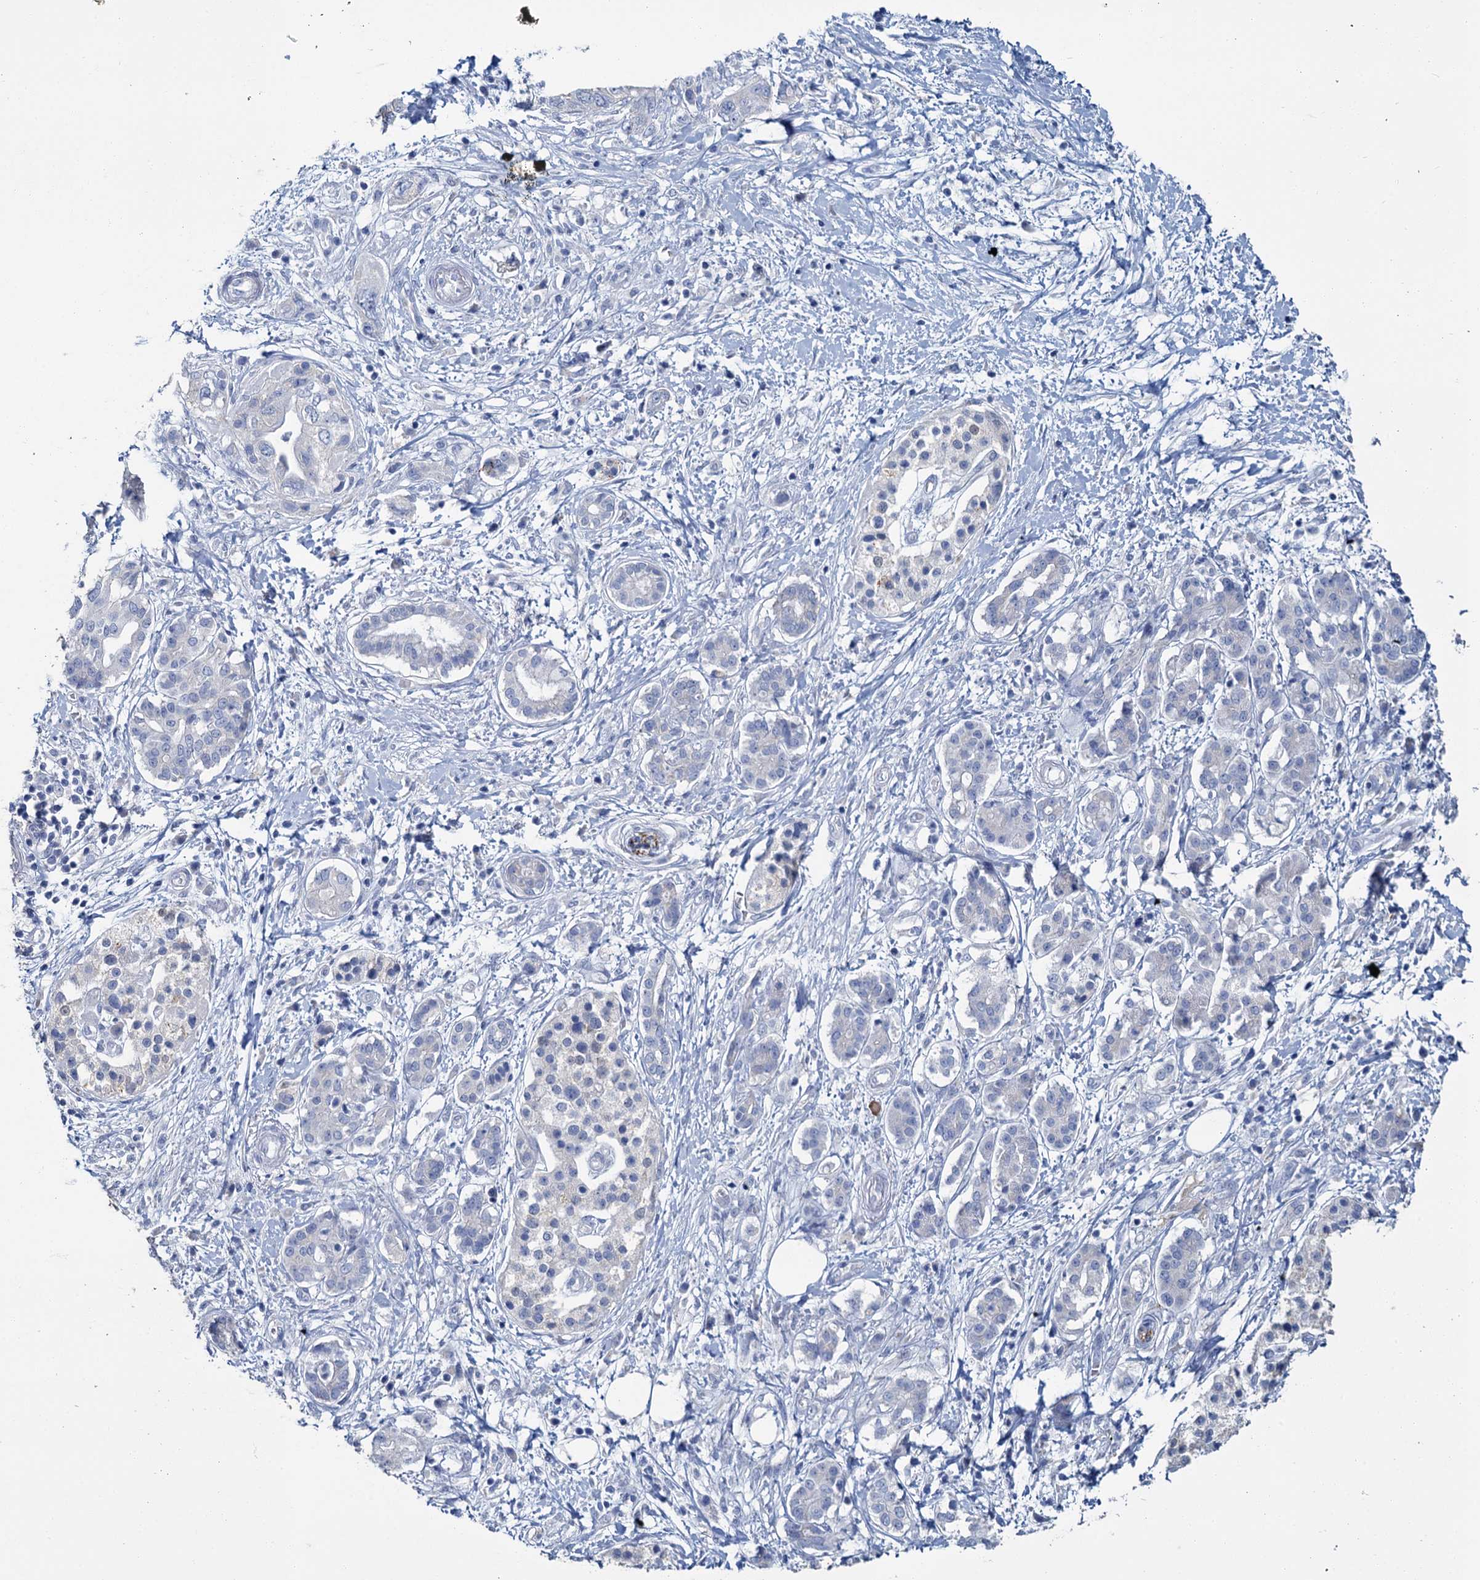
{"staining": {"intensity": "negative", "quantity": "none", "location": "none"}, "tissue": "pancreatic cancer", "cell_type": "Tumor cells", "image_type": "cancer", "snomed": [{"axis": "morphology", "description": "Adenocarcinoma, NOS"}, {"axis": "topography", "description": "Pancreas"}], "caption": "An immunohistochemistry (IHC) photomicrograph of pancreatic cancer is shown. There is no staining in tumor cells of pancreatic cancer.", "gene": "SNCB", "patient": {"sex": "female", "age": 73}}